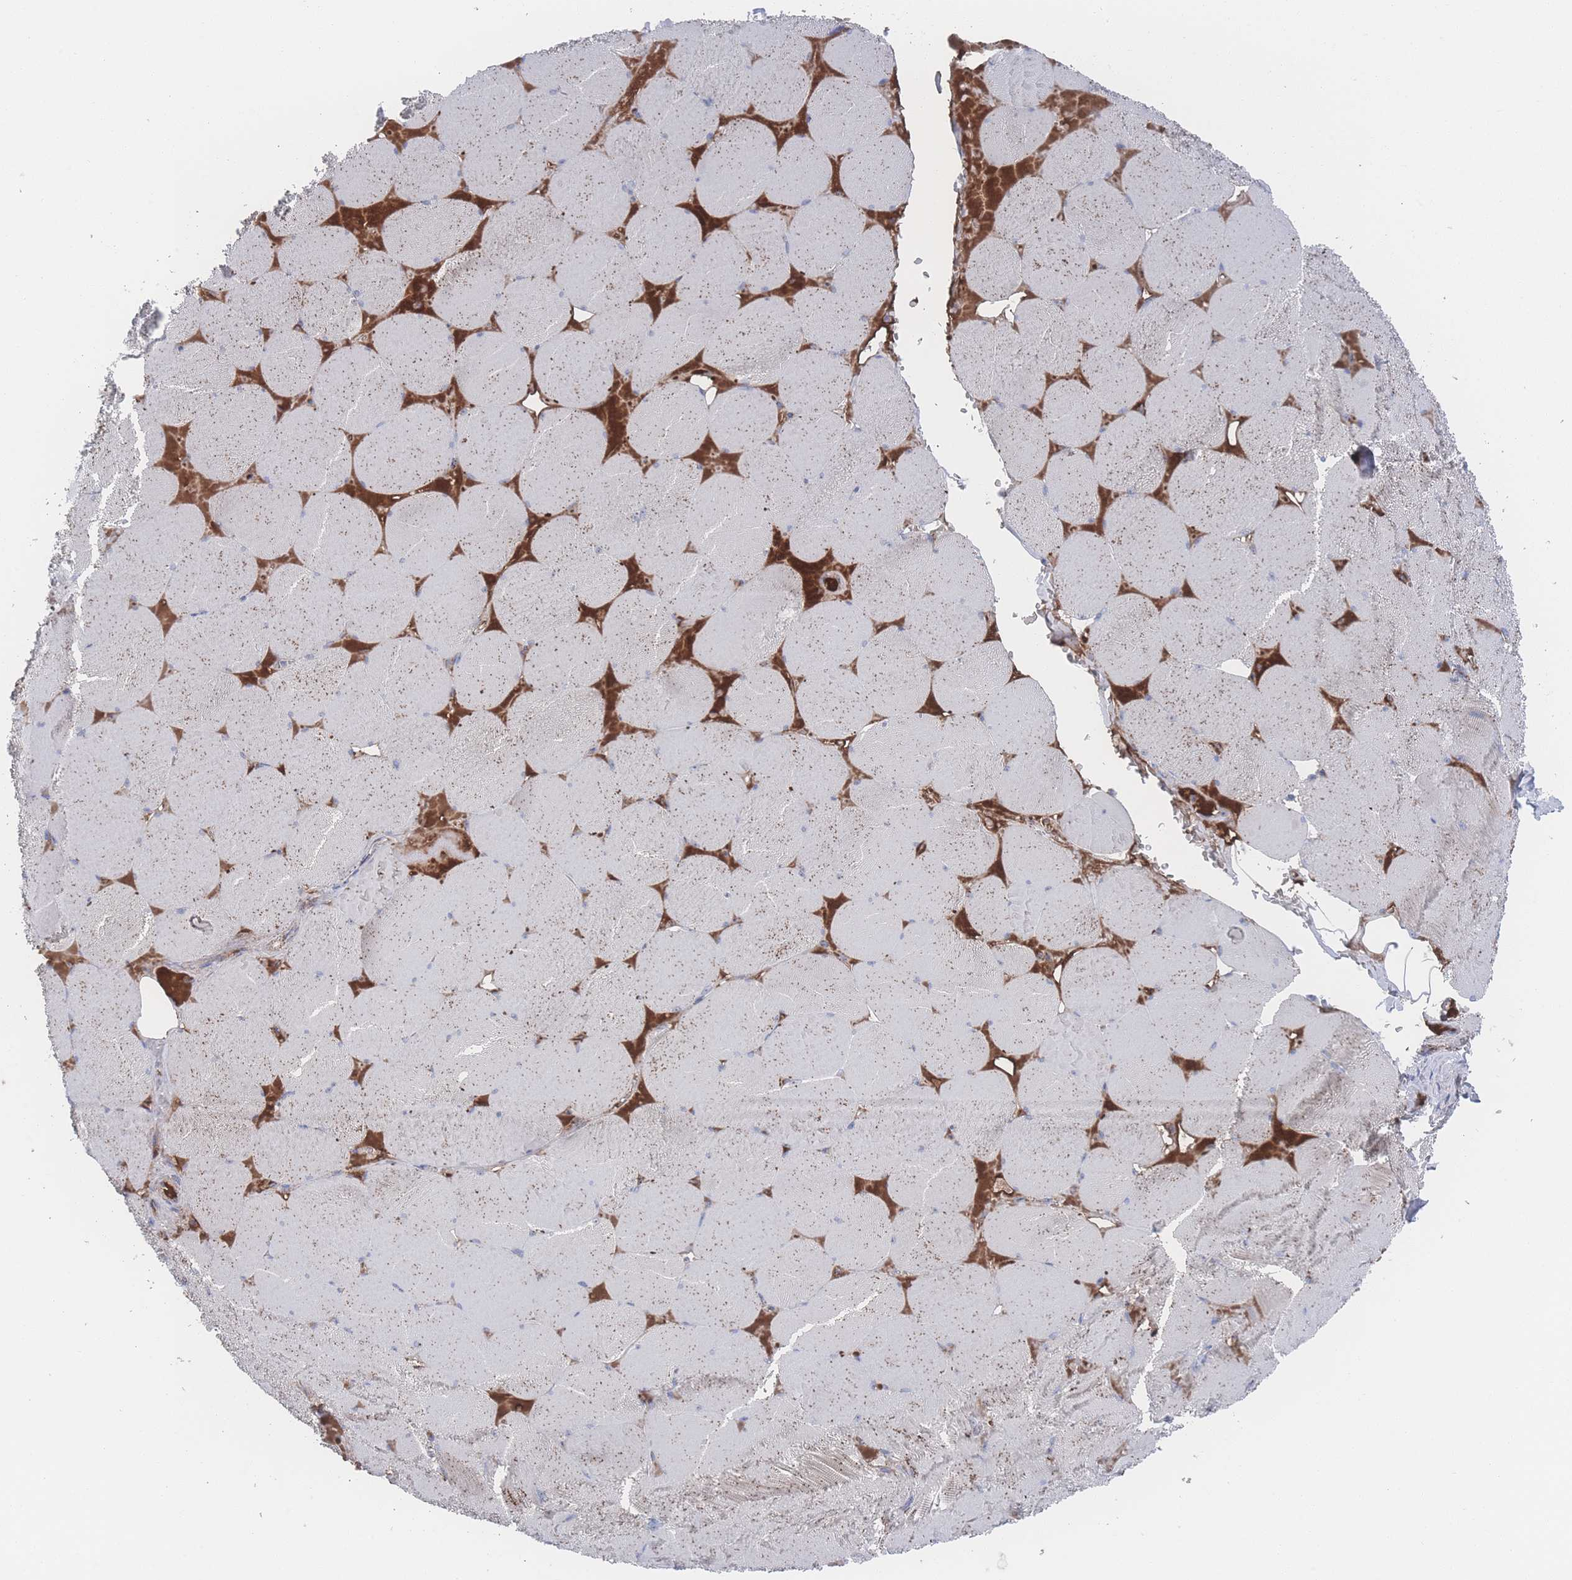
{"staining": {"intensity": "weak", "quantity": "<25%", "location": "cytoplasmic/membranous"}, "tissue": "skeletal muscle", "cell_type": "Myocytes", "image_type": "normal", "snomed": [{"axis": "morphology", "description": "Normal tissue, NOS"}, {"axis": "topography", "description": "Skeletal muscle"}, {"axis": "topography", "description": "Head-Neck"}], "caption": "Skeletal muscle was stained to show a protein in brown. There is no significant staining in myocytes.", "gene": "PEX14", "patient": {"sex": "male", "age": 66}}